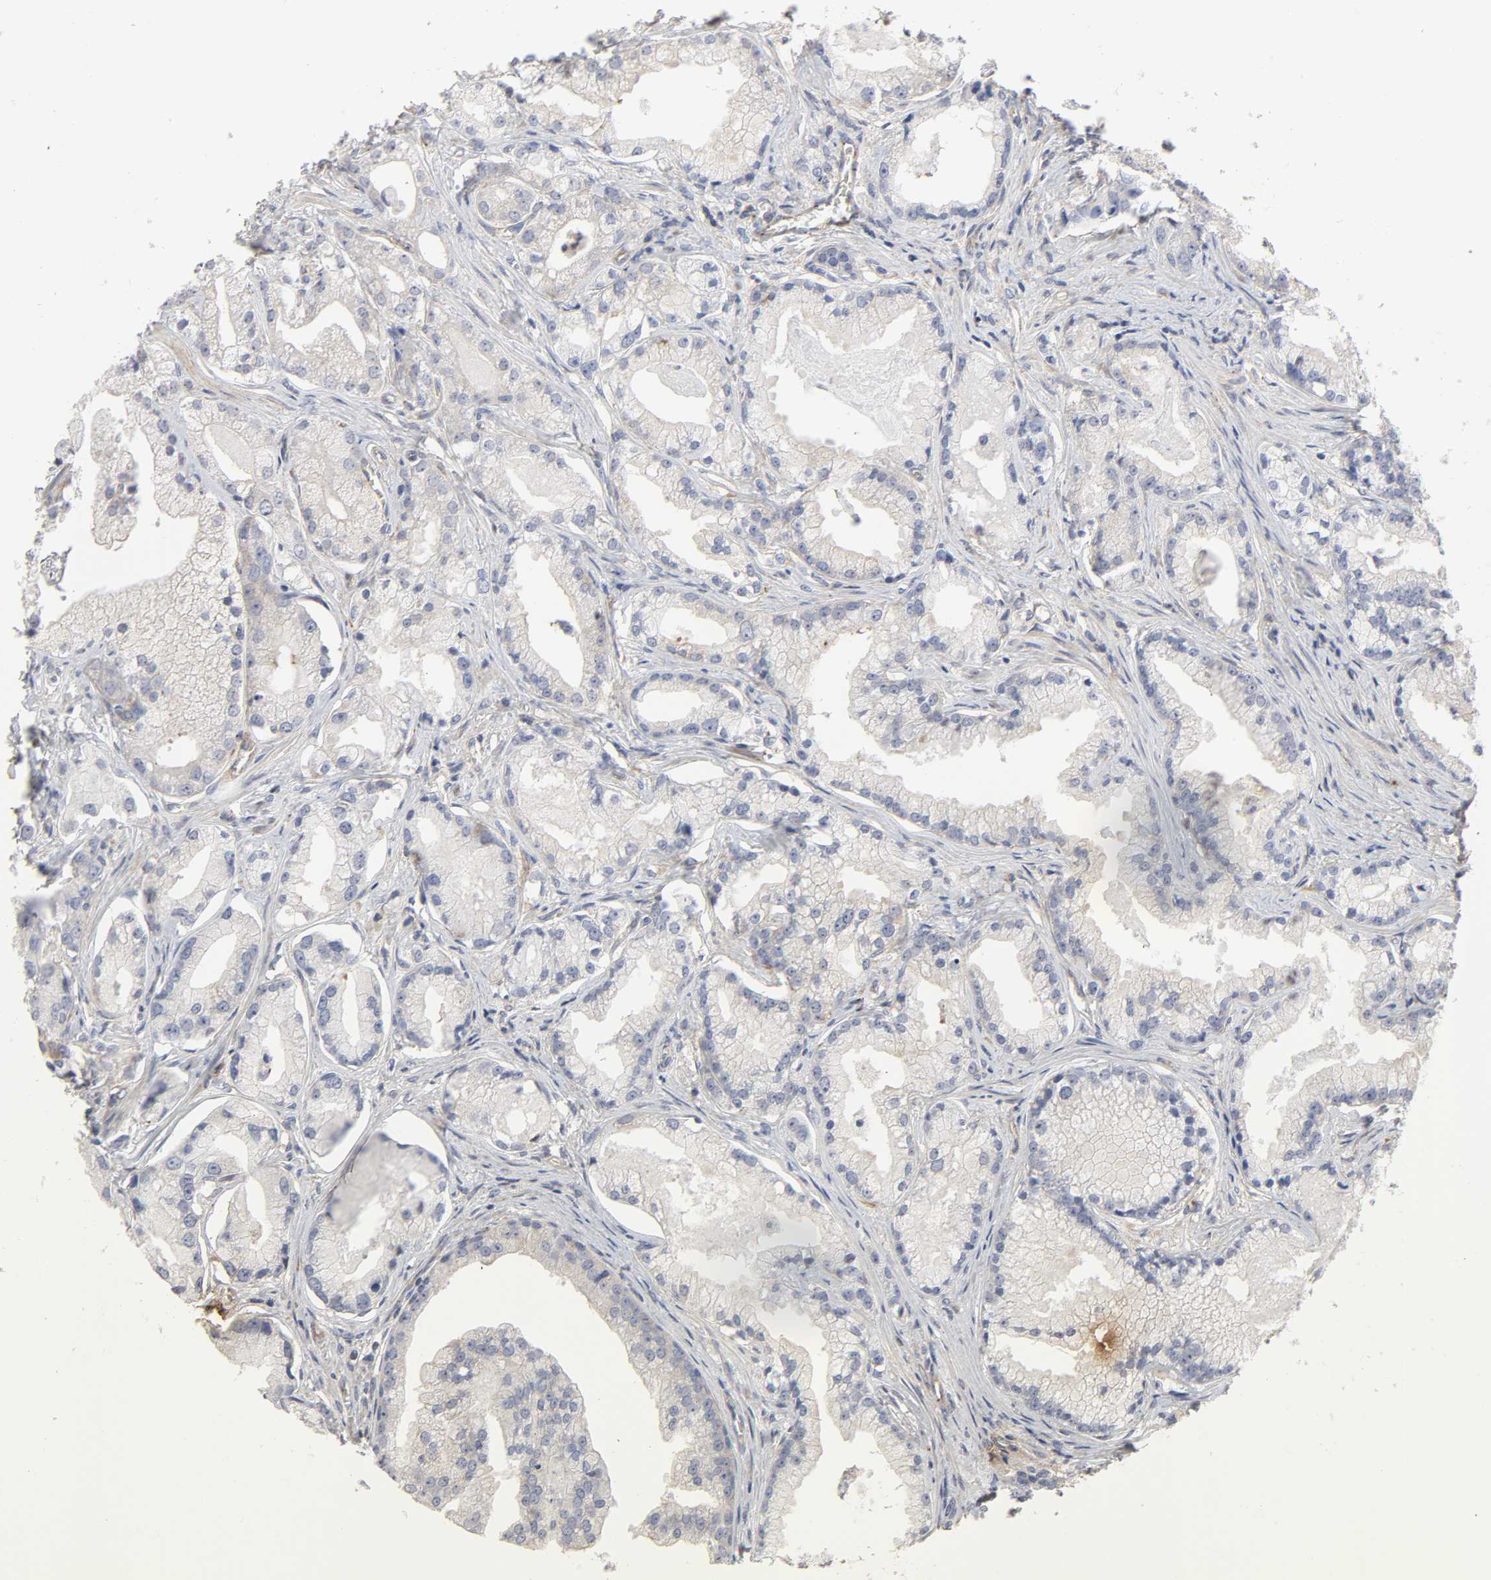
{"staining": {"intensity": "weak", "quantity": "25%-75%", "location": "cytoplasmic/membranous"}, "tissue": "prostate cancer", "cell_type": "Tumor cells", "image_type": "cancer", "snomed": [{"axis": "morphology", "description": "Adenocarcinoma, Low grade"}, {"axis": "topography", "description": "Prostate"}], "caption": "Tumor cells display low levels of weak cytoplasmic/membranous expression in about 25%-75% of cells in human prostate cancer.", "gene": "SH3GLB1", "patient": {"sex": "male", "age": 59}}